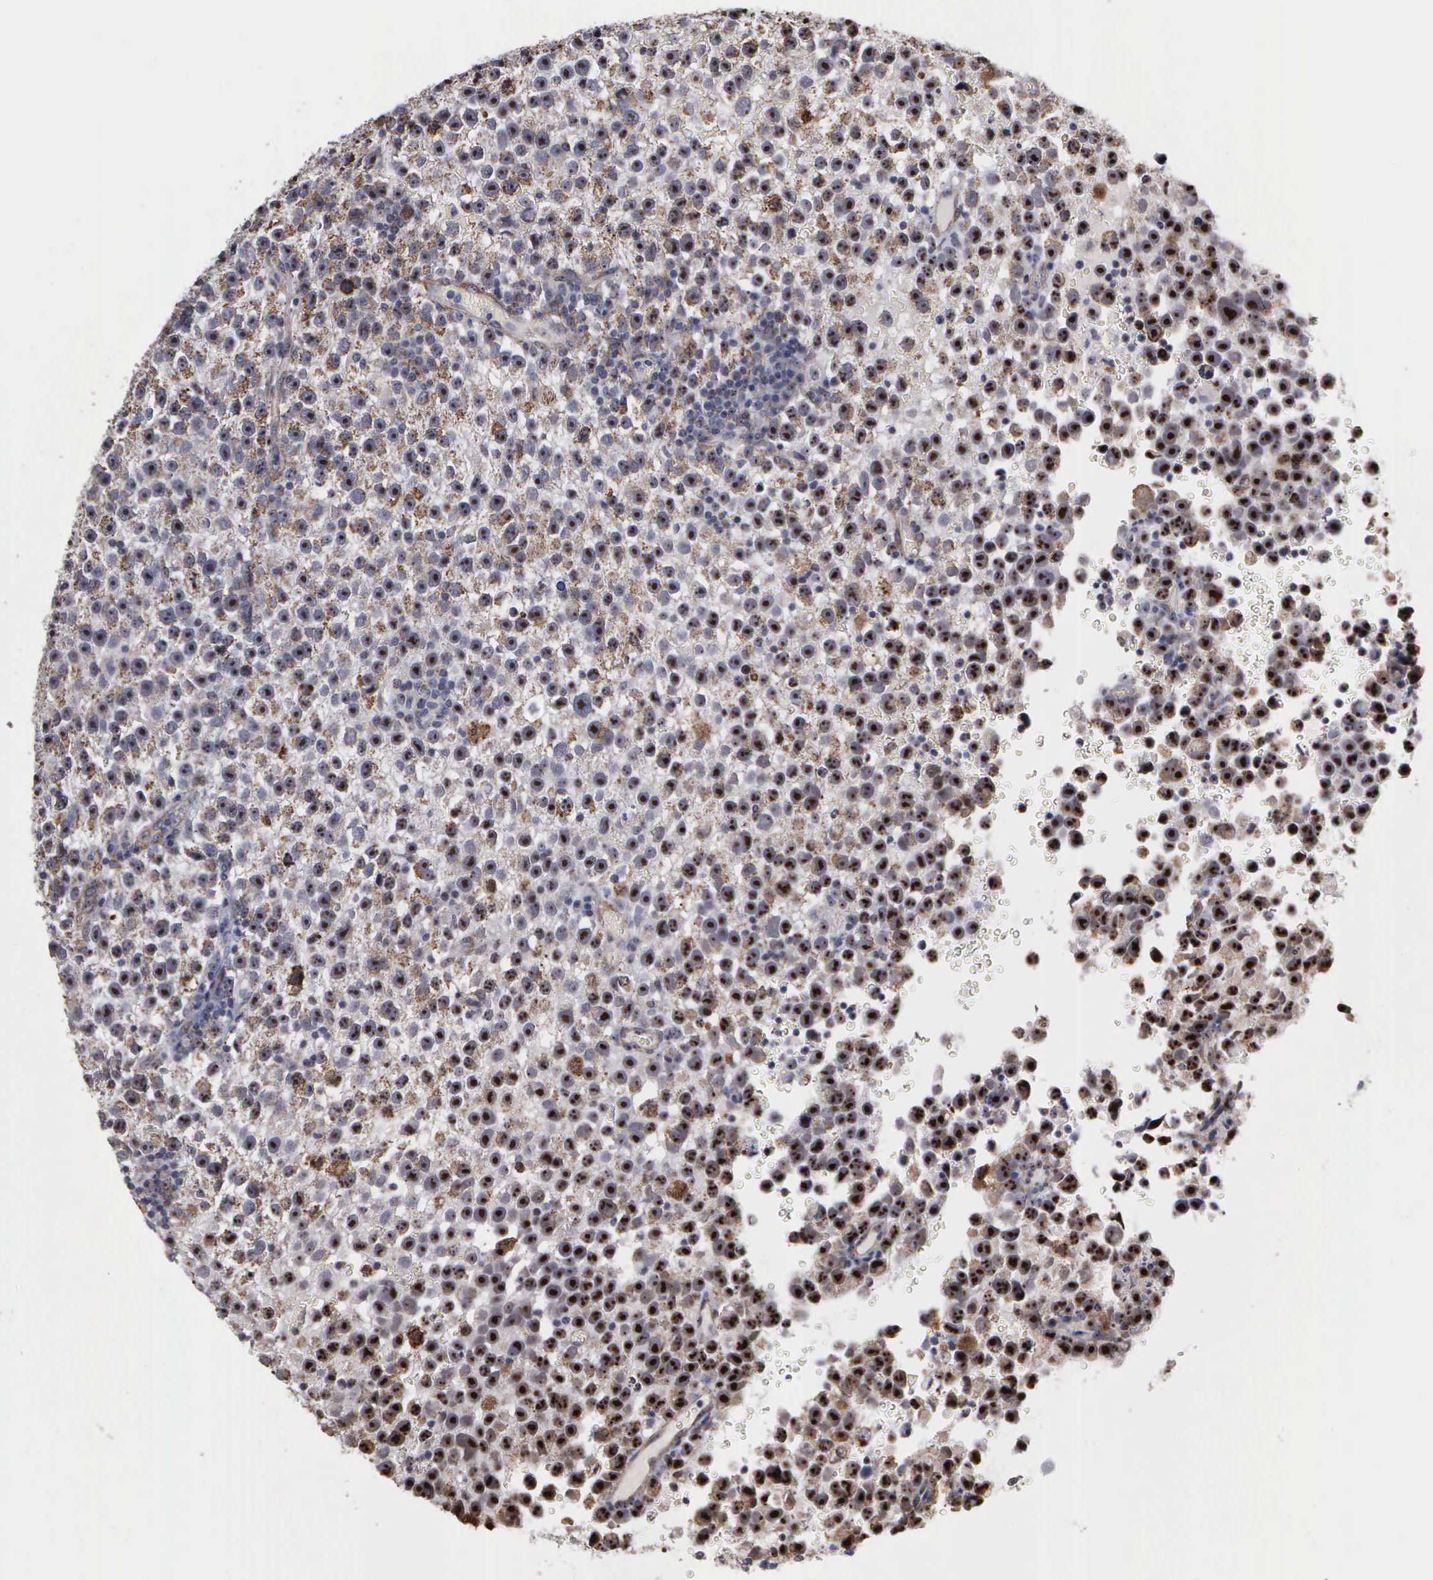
{"staining": {"intensity": "moderate", "quantity": ">75%", "location": "cytoplasmic/membranous,nuclear"}, "tissue": "testis cancer", "cell_type": "Tumor cells", "image_type": "cancer", "snomed": [{"axis": "morphology", "description": "Seminoma, NOS"}, {"axis": "topography", "description": "Testis"}], "caption": "This histopathology image displays immunohistochemistry (IHC) staining of human testis seminoma, with medium moderate cytoplasmic/membranous and nuclear expression in approximately >75% of tumor cells.", "gene": "NGDN", "patient": {"sex": "male", "age": 33}}